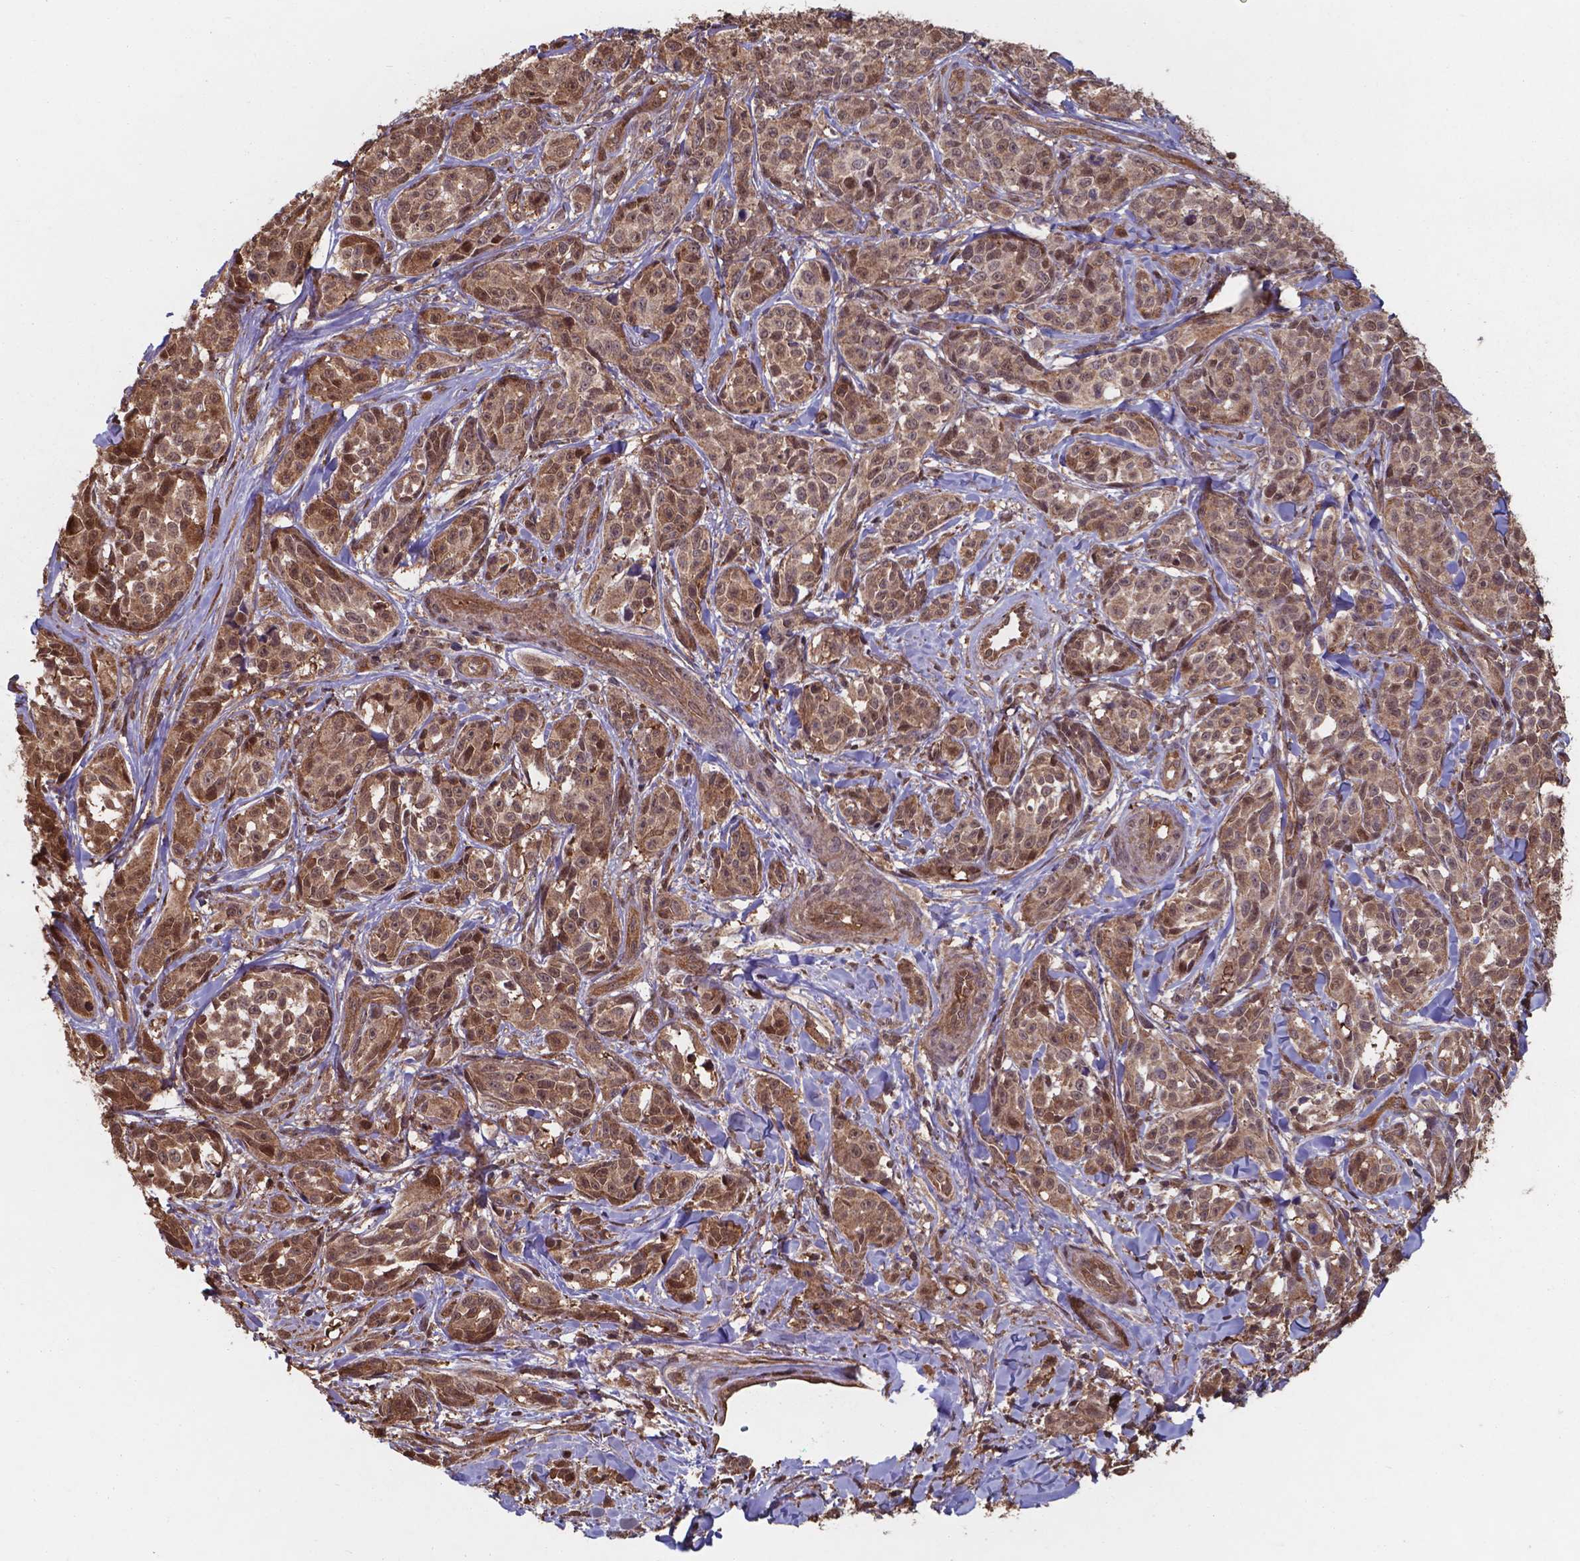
{"staining": {"intensity": "moderate", "quantity": ">75%", "location": "cytoplasmic/membranous,nuclear"}, "tissue": "melanoma", "cell_type": "Tumor cells", "image_type": "cancer", "snomed": [{"axis": "morphology", "description": "Malignant melanoma, NOS"}, {"axis": "topography", "description": "Skin"}], "caption": "Human malignant melanoma stained with a protein marker demonstrates moderate staining in tumor cells.", "gene": "CHP2", "patient": {"sex": "female", "age": 88}}